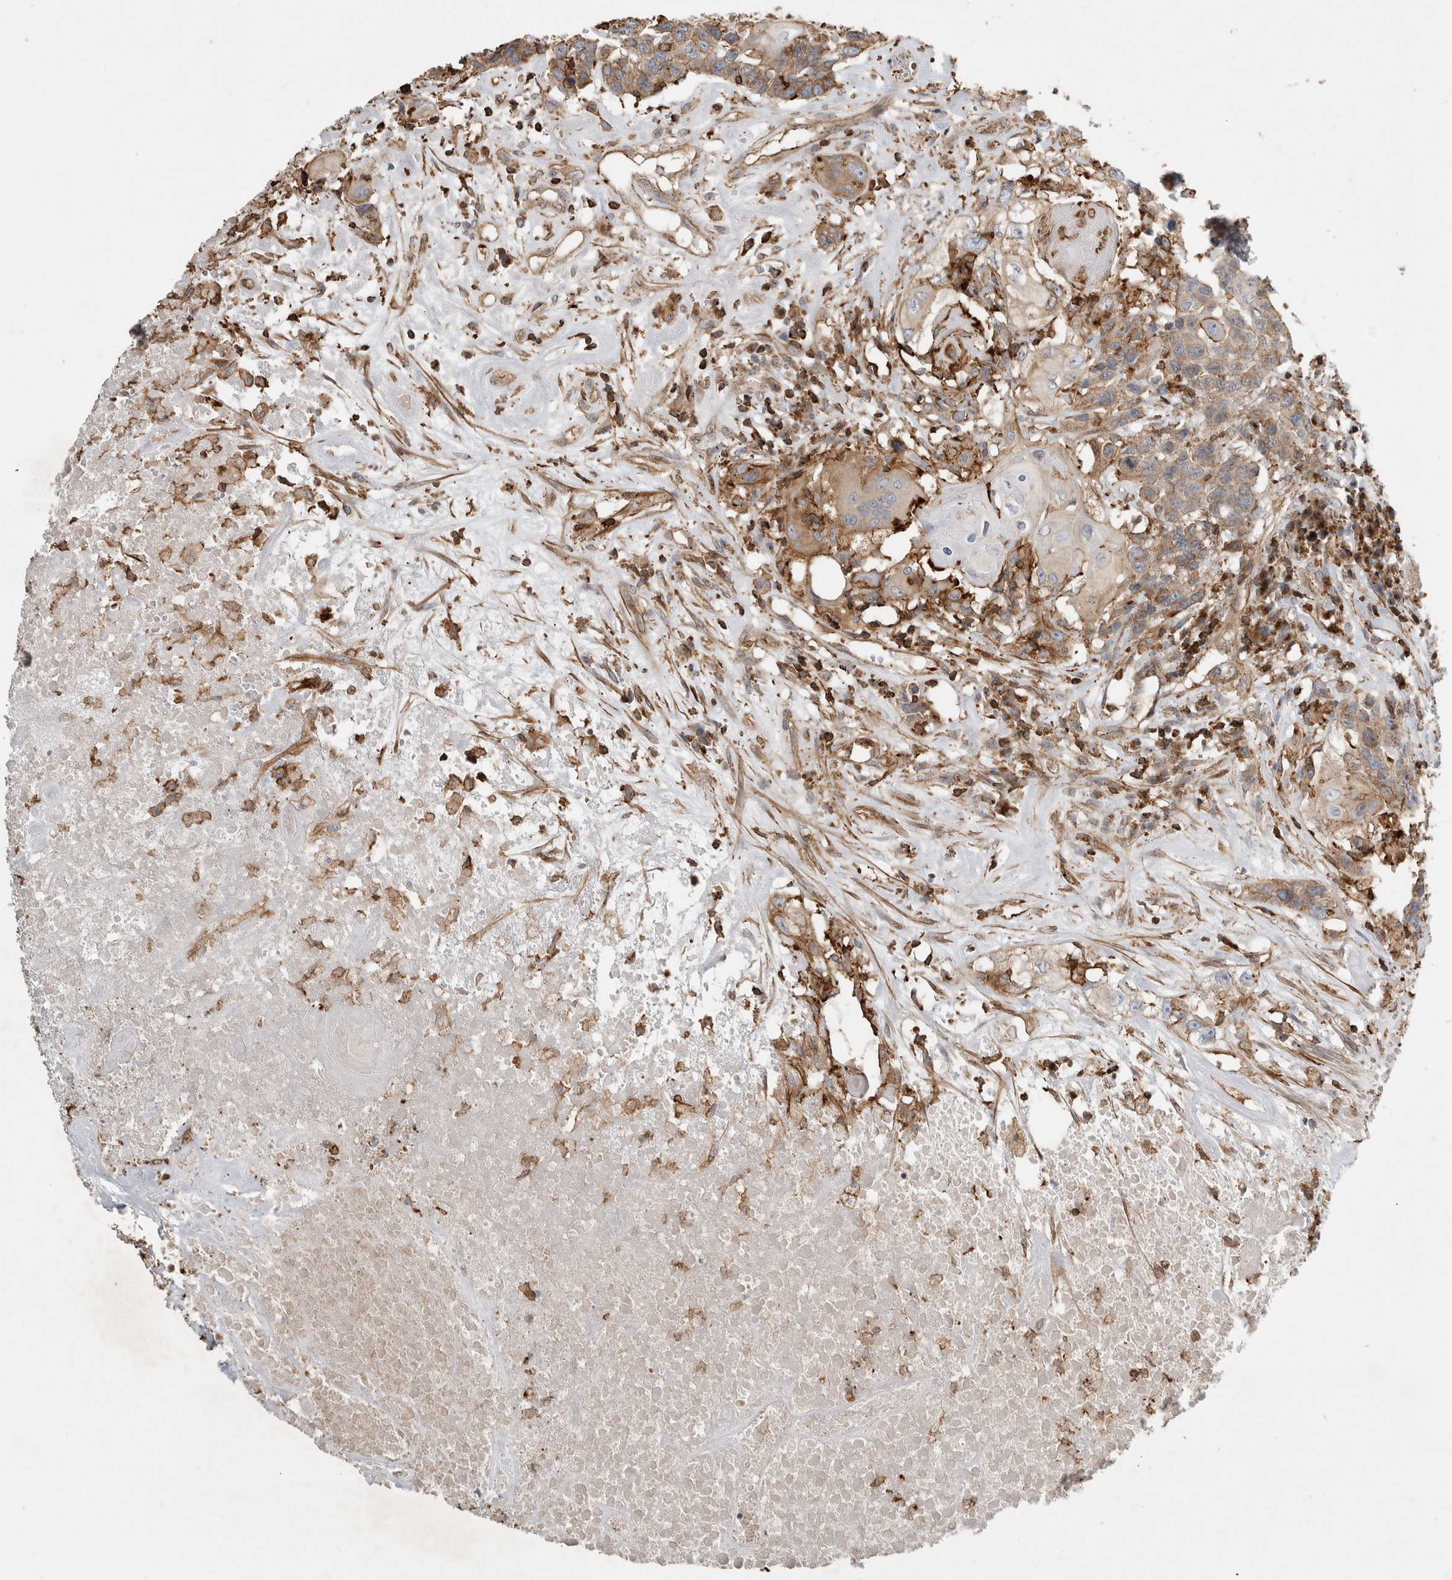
{"staining": {"intensity": "moderate", "quantity": "<25%", "location": "cytoplasmic/membranous"}, "tissue": "head and neck cancer", "cell_type": "Tumor cells", "image_type": "cancer", "snomed": [{"axis": "morphology", "description": "Squamous cell carcinoma, NOS"}, {"axis": "topography", "description": "Head-Neck"}], "caption": "Immunohistochemical staining of head and neck cancer demonstrates moderate cytoplasmic/membranous protein expression in approximately <25% of tumor cells.", "gene": "GPER1", "patient": {"sex": "male", "age": 66}}